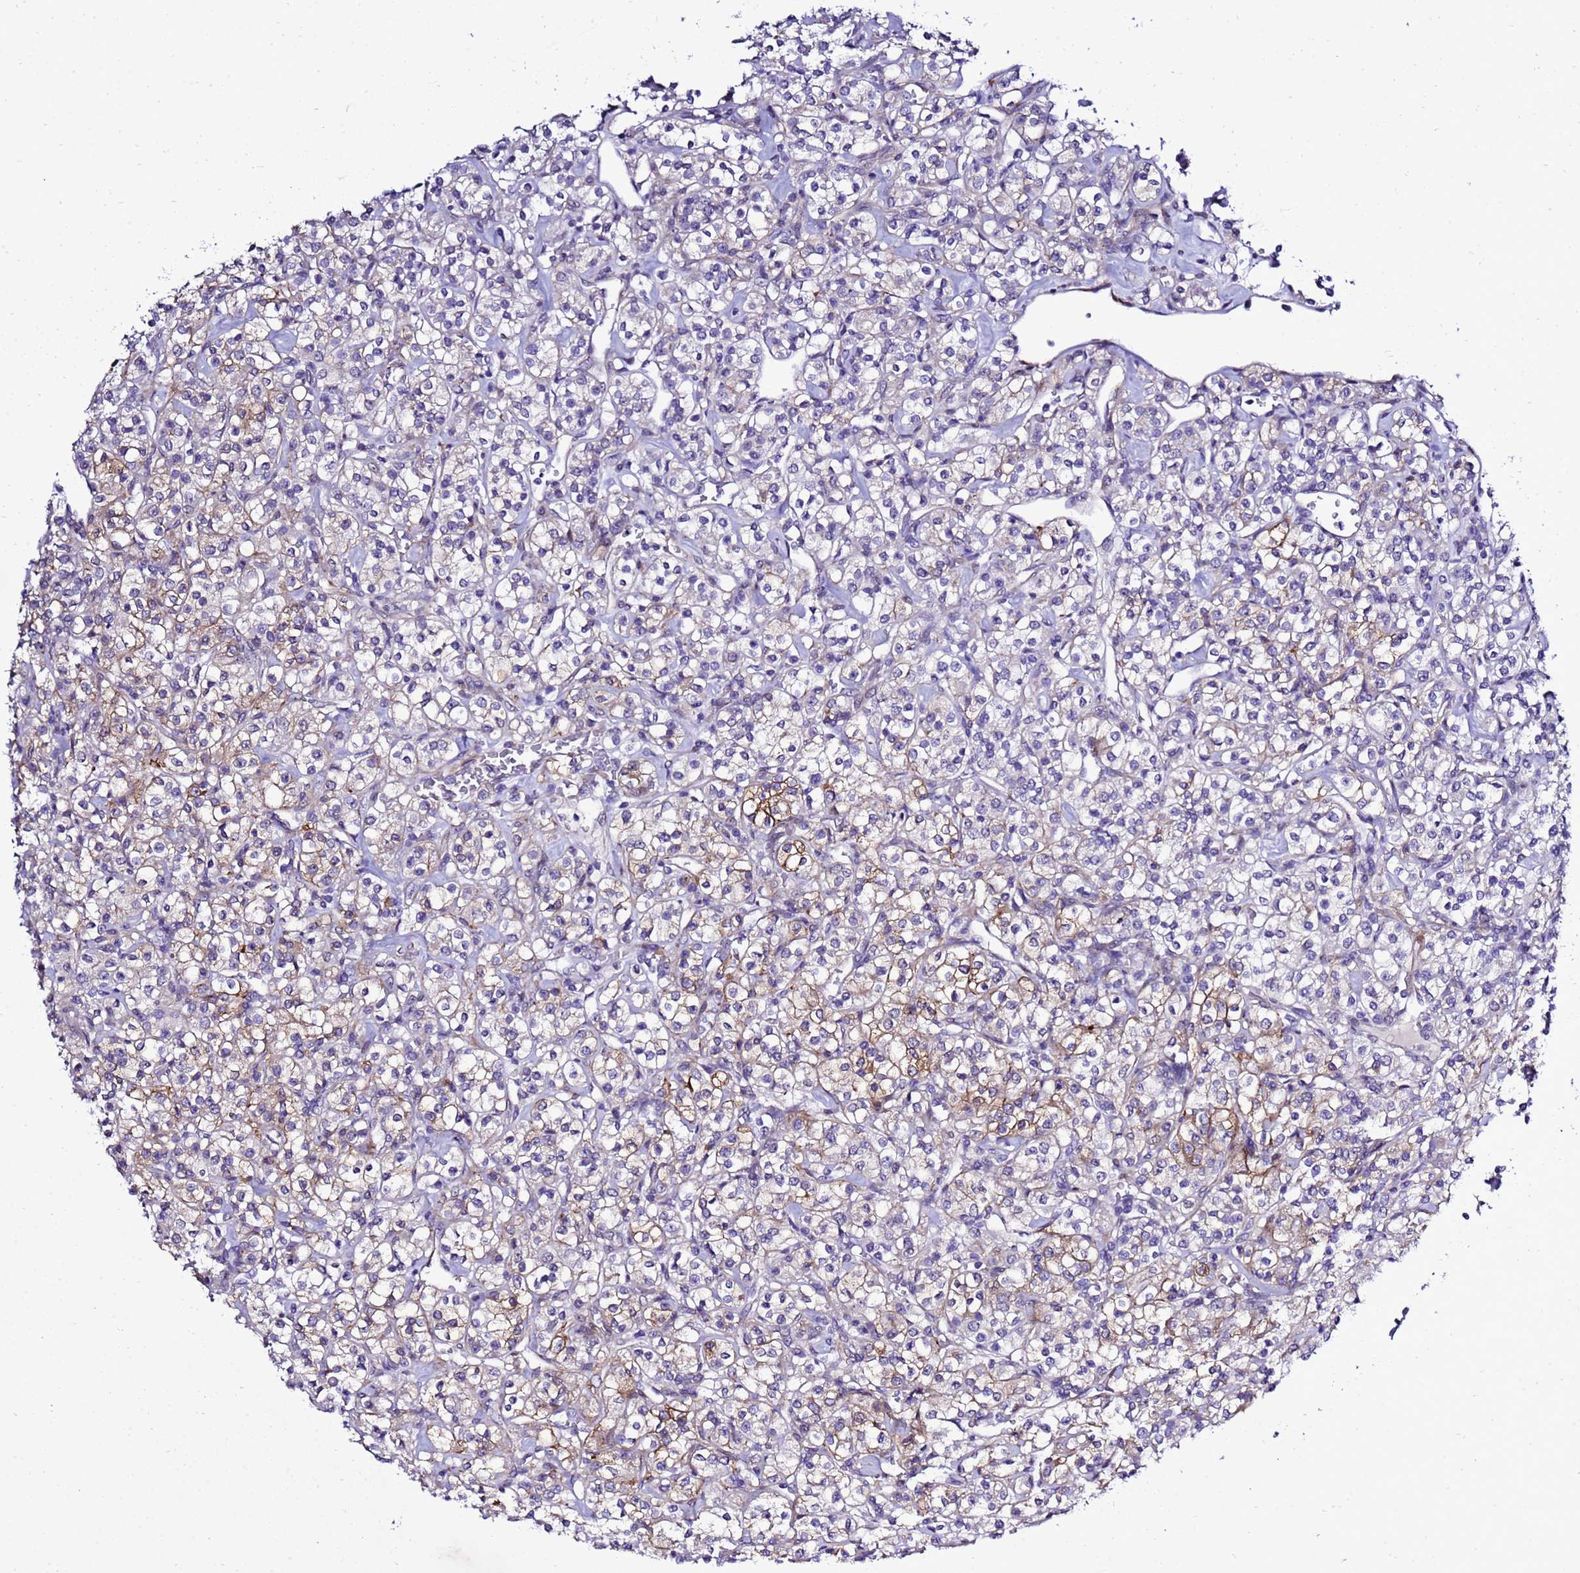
{"staining": {"intensity": "moderate", "quantity": "<25%", "location": "cytoplasmic/membranous"}, "tissue": "renal cancer", "cell_type": "Tumor cells", "image_type": "cancer", "snomed": [{"axis": "morphology", "description": "Adenocarcinoma, NOS"}, {"axis": "topography", "description": "Kidney"}], "caption": "Immunohistochemistry (IHC) micrograph of renal cancer (adenocarcinoma) stained for a protein (brown), which shows low levels of moderate cytoplasmic/membranous staining in about <25% of tumor cells.", "gene": "GZF1", "patient": {"sex": "male", "age": 77}}